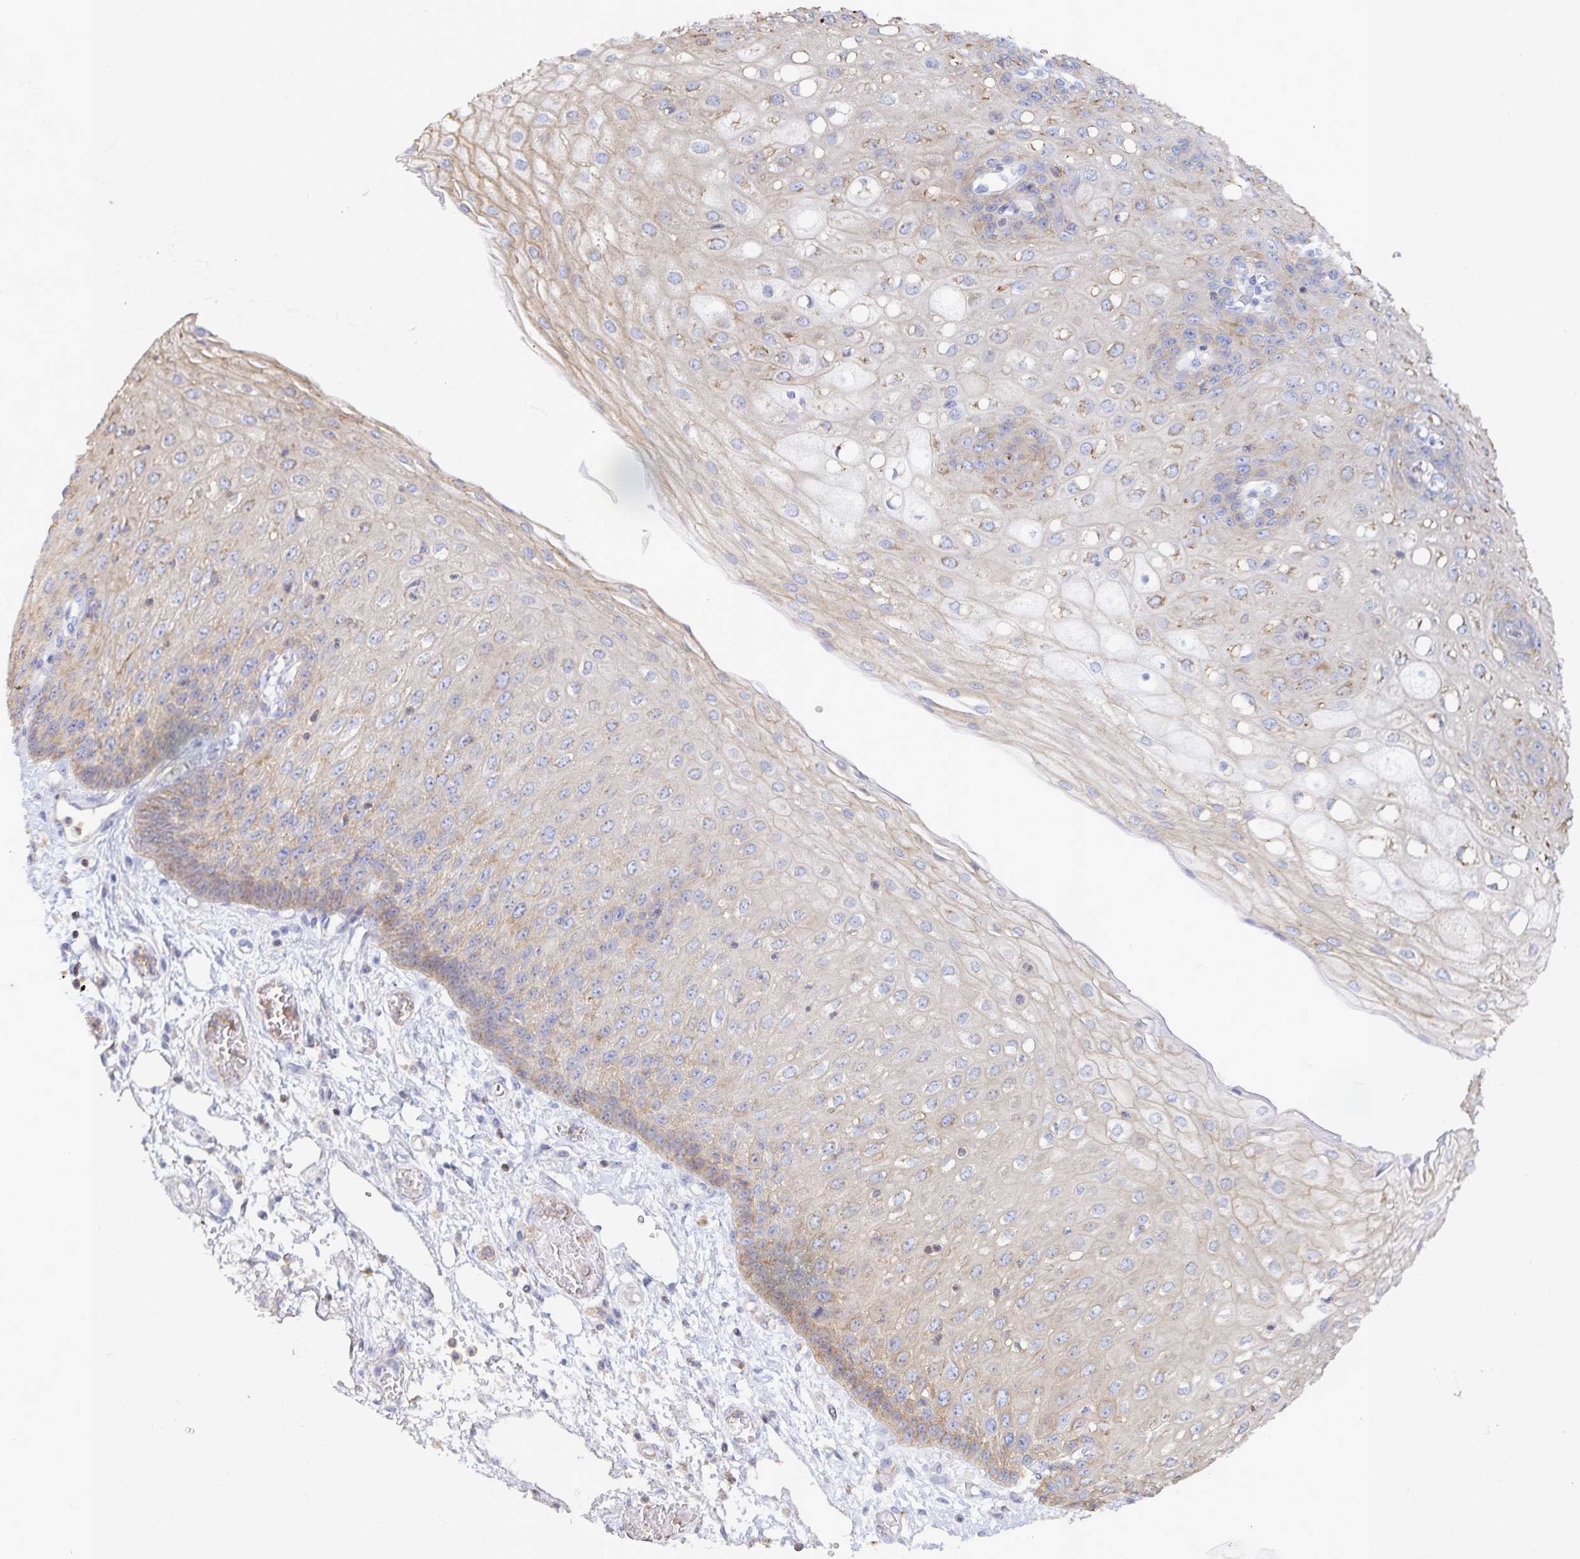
{"staining": {"intensity": "weak", "quantity": "25%-75%", "location": "cytoplasmic/membranous"}, "tissue": "esophagus", "cell_type": "Squamous epithelial cells", "image_type": "normal", "snomed": [{"axis": "morphology", "description": "Normal tissue, NOS"}, {"axis": "morphology", "description": "Adenocarcinoma, NOS"}, {"axis": "topography", "description": "Esophagus"}], "caption": "A high-resolution photomicrograph shows immunohistochemistry (IHC) staining of benign esophagus, which displays weak cytoplasmic/membranous positivity in about 25%-75% of squamous epithelial cells.", "gene": "PIK3CD", "patient": {"sex": "male", "age": 81}}